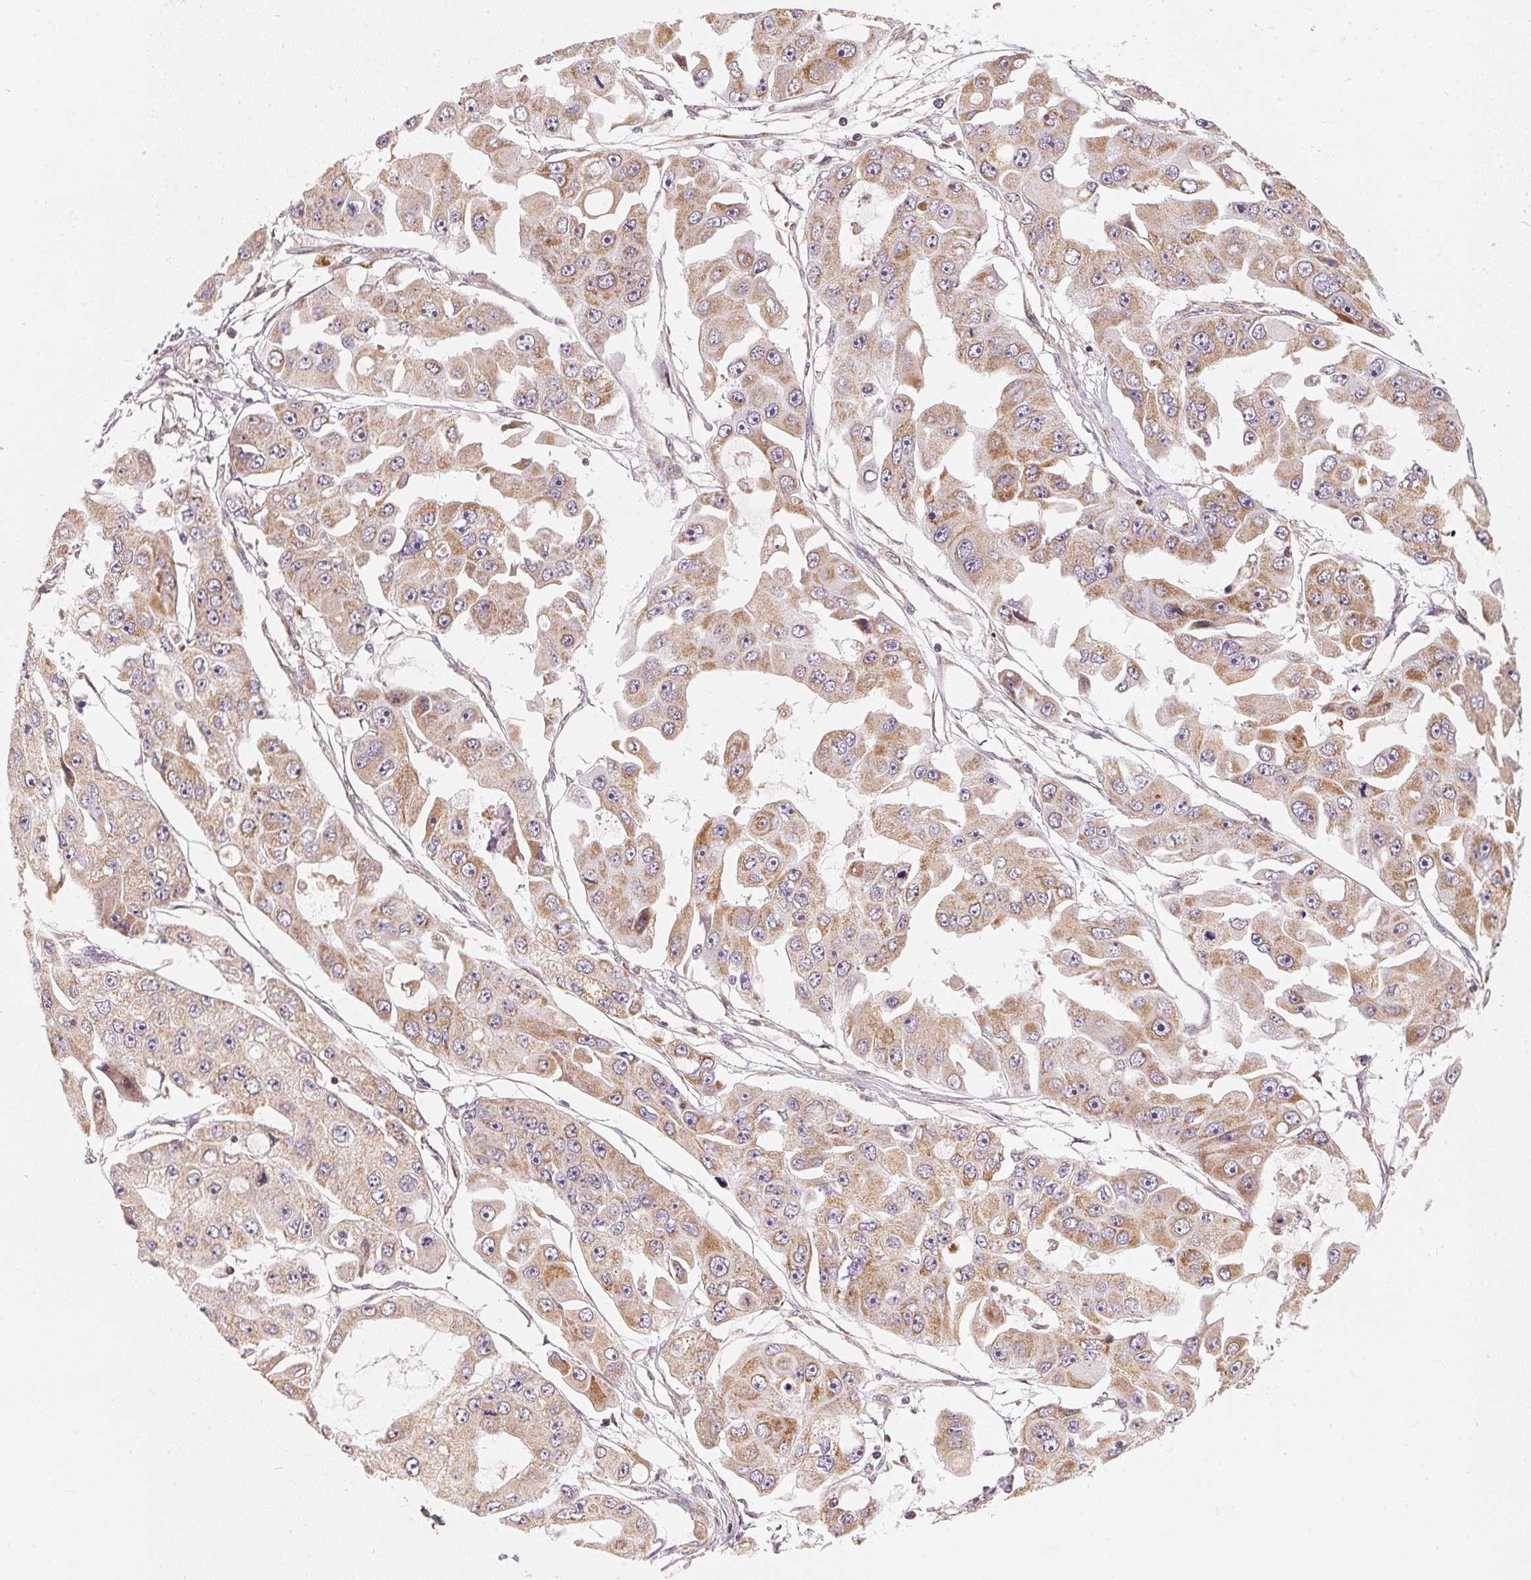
{"staining": {"intensity": "moderate", "quantity": ">75%", "location": "cytoplasmic/membranous"}, "tissue": "ovarian cancer", "cell_type": "Tumor cells", "image_type": "cancer", "snomed": [{"axis": "morphology", "description": "Cystadenocarcinoma, serous, NOS"}, {"axis": "topography", "description": "Ovary"}], "caption": "Human ovarian cancer (serous cystadenocarcinoma) stained with a protein marker exhibits moderate staining in tumor cells.", "gene": "MATCAP1", "patient": {"sex": "female", "age": 56}}